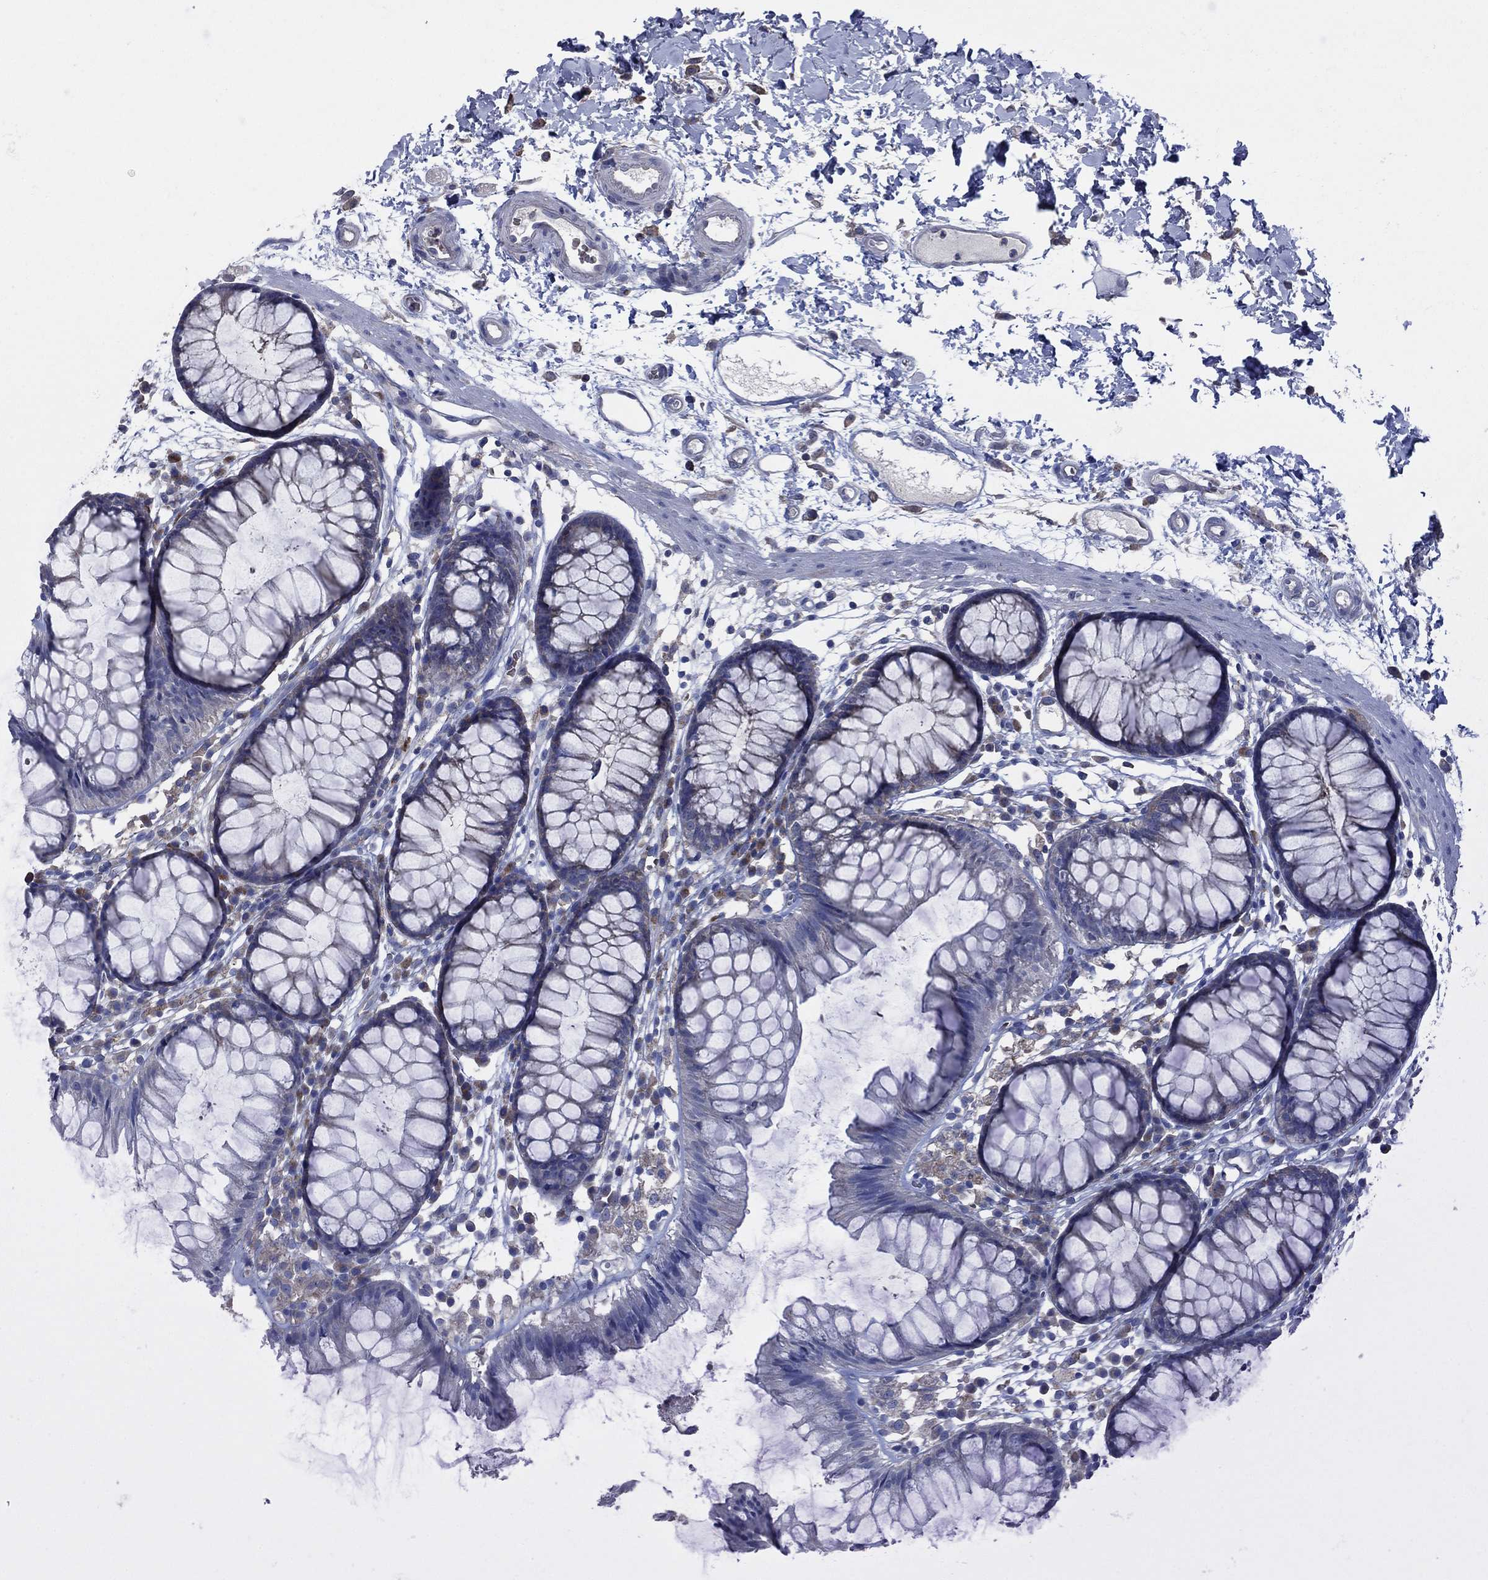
{"staining": {"intensity": "negative", "quantity": "none", "location": "none"}, "tissue": "colon", "cell_type": "Endothelial cells", "image_type": "normal", "snomed": [{"axis": "morphology", "description": "Normal tissue, NOS"}, {"axis": "morphology", "description": "Adenocarcinoma, NOS"}, {"axis": "topography", "description": "Colon"}], "caption": "Immunohistochemistry (IHC) micrograph of unremarkable colon: colon stained with DAB reveals no significant protein staining in endothelial cells. (DAB immunohistochemistry (IHC) visualized using brightfield microscopy, high magnification).", "gene": "MEA1", "patient": {"sex": "male", "age": 65}}